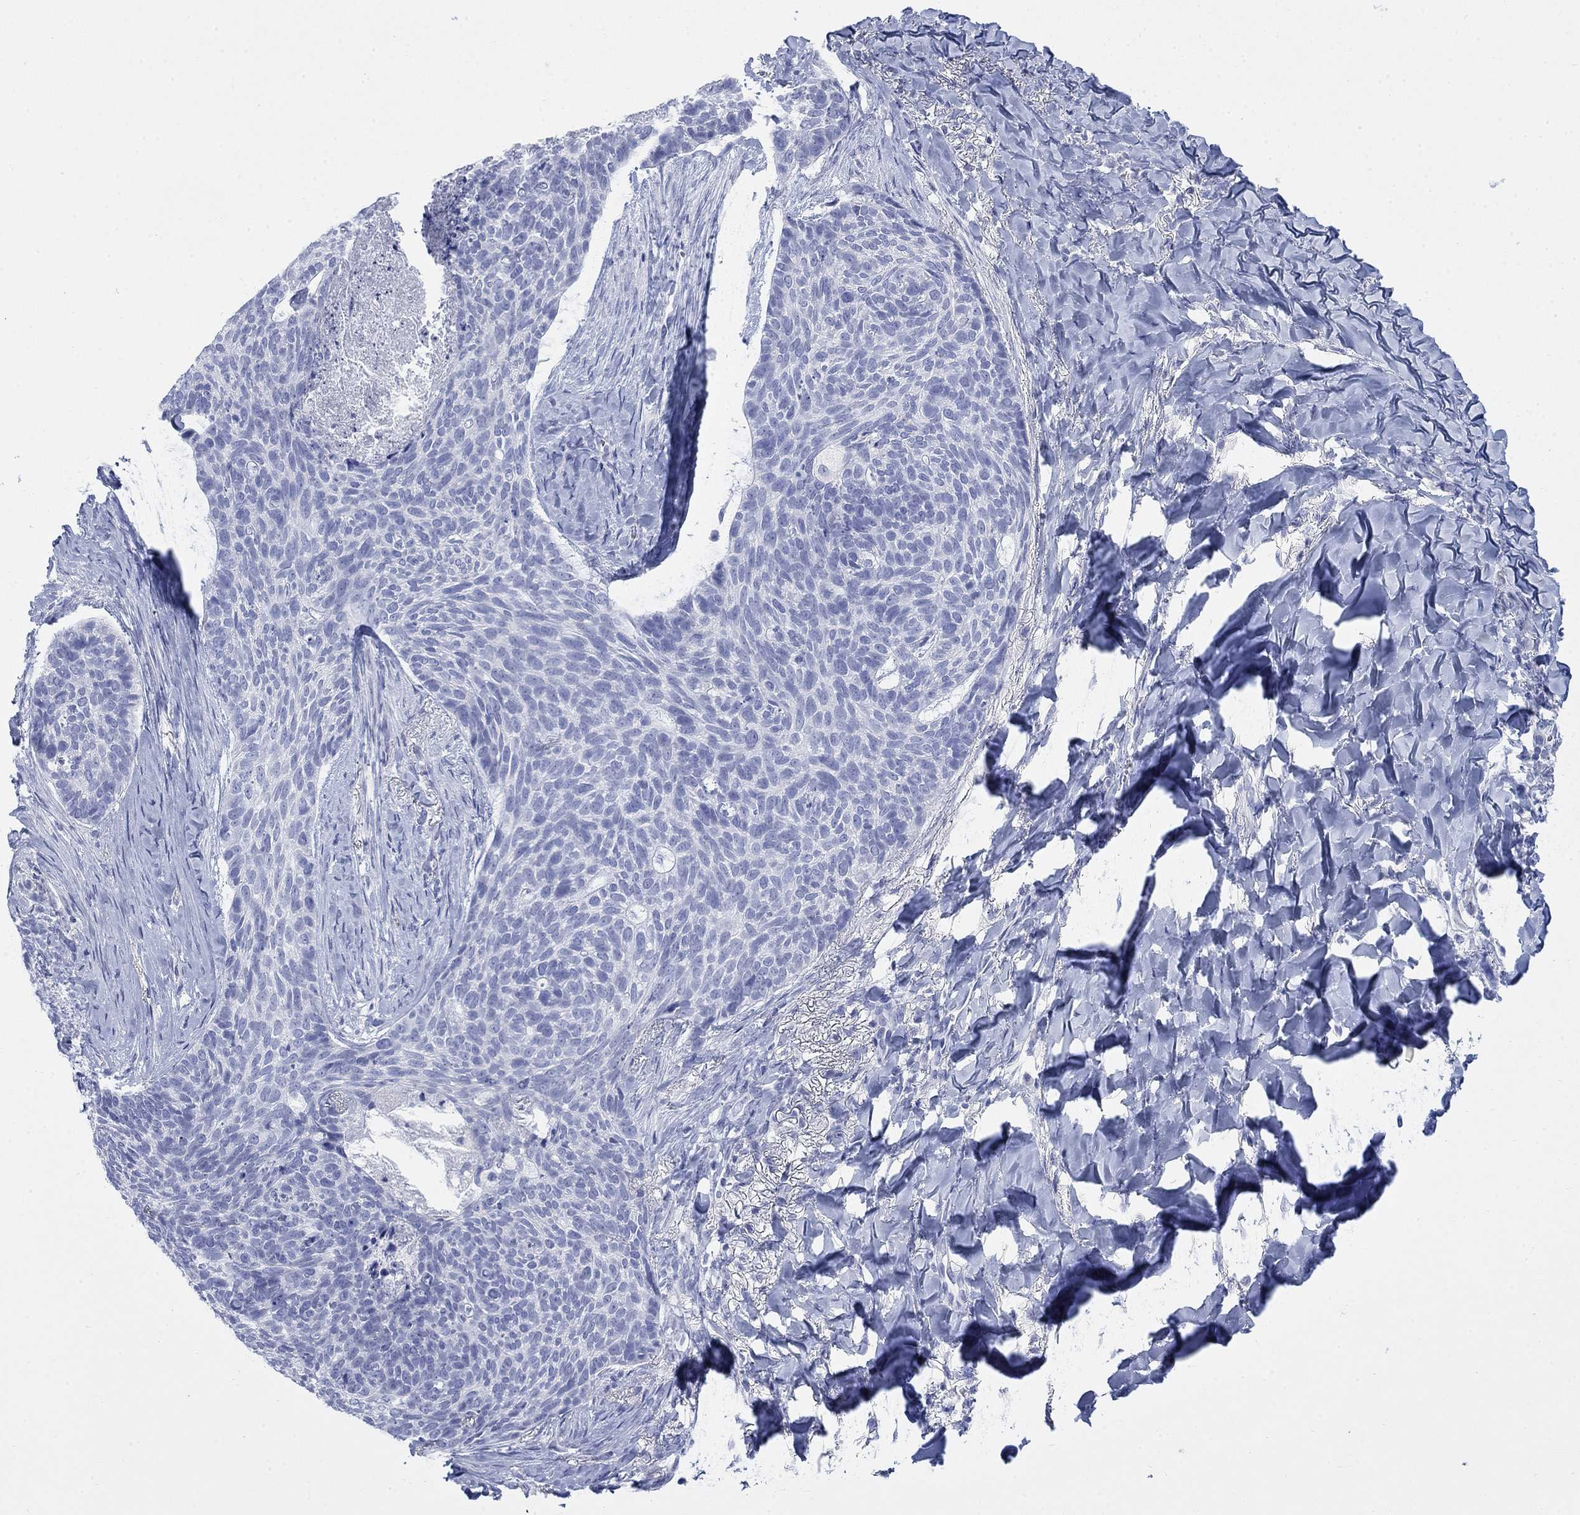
{"staining": {"intensity": "strong", "quantity": "<25%", "location": "cytoplasmic/membranous"}, "tissue": "skin cancer", "cell_type": "Tumor cells", "image_type": "cancer", "snomed": [{"axis": "morphology", "description": "Basal cell carcinoma"}, {"axis": "topography", "description": "Skin"}], "caption": "An IHC photomicrograph of tumor tissue is shown. Protein staining in brown labels strong cytoplasmic/membranous positivity in skin basal cell carcinoma within tumor cells.", "gene": "IGF2BP3", "patient": {"sex": "female", "age": 69}}